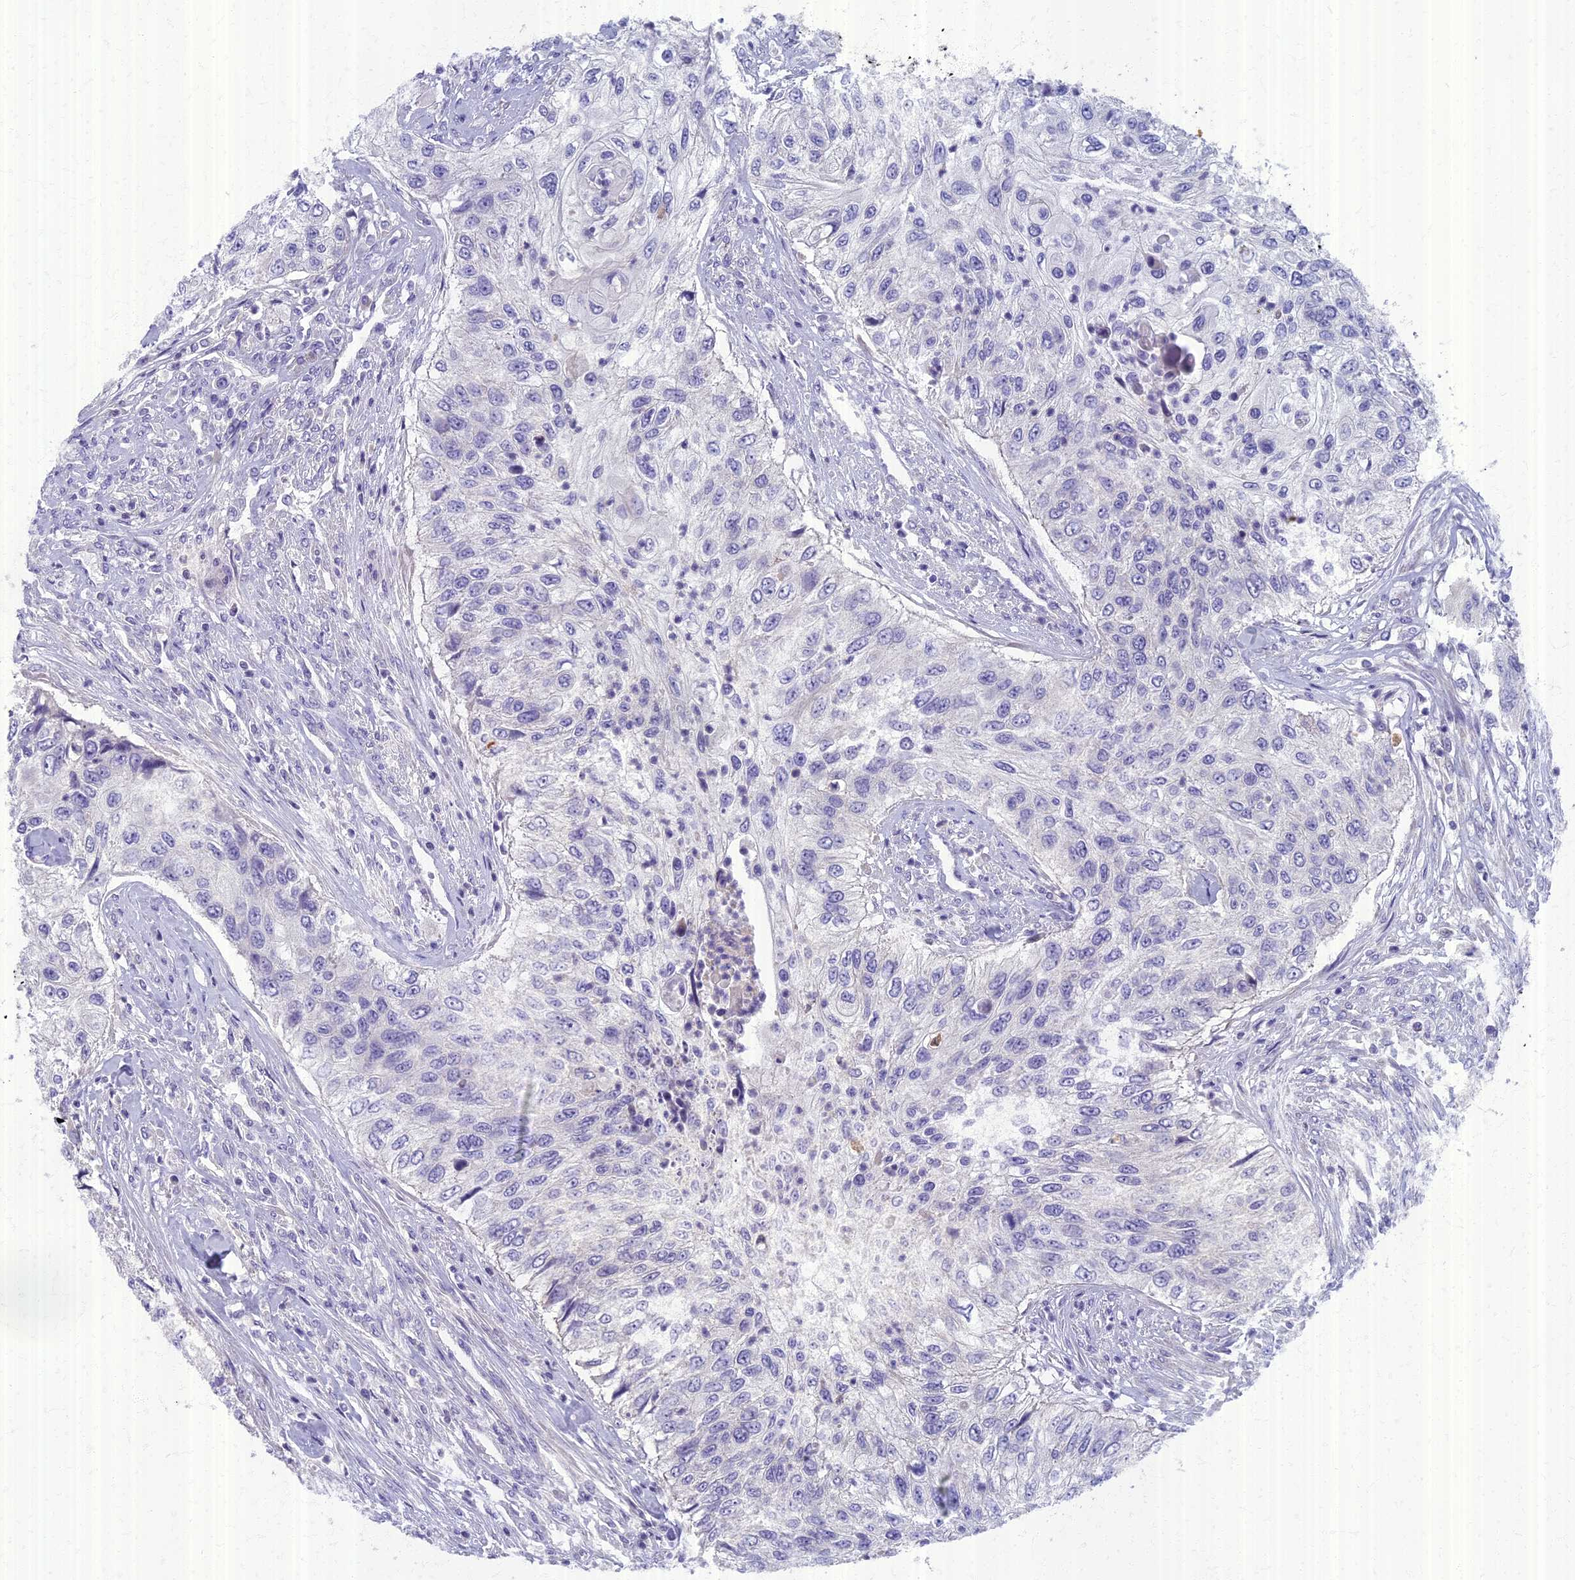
{"staining": {"intensity": "negative", "quantity": "none", "location": "none"}, "tissue": "urothelial cancer", "cell_type": "Tumor cells", "image_type": "cancer", "snomed": [{"axis": "morphology", "description": "Urothelial carcinoma, High grade"}, {"axis": "topography", "description": "Urinary bladder"}], "caption": "Urothelial cancer stained for a protein using immunohistochemistry reveals no positivity tumor cells.", "gene": "AP4E1", "patient": {"sex": "female", "age": 60}}